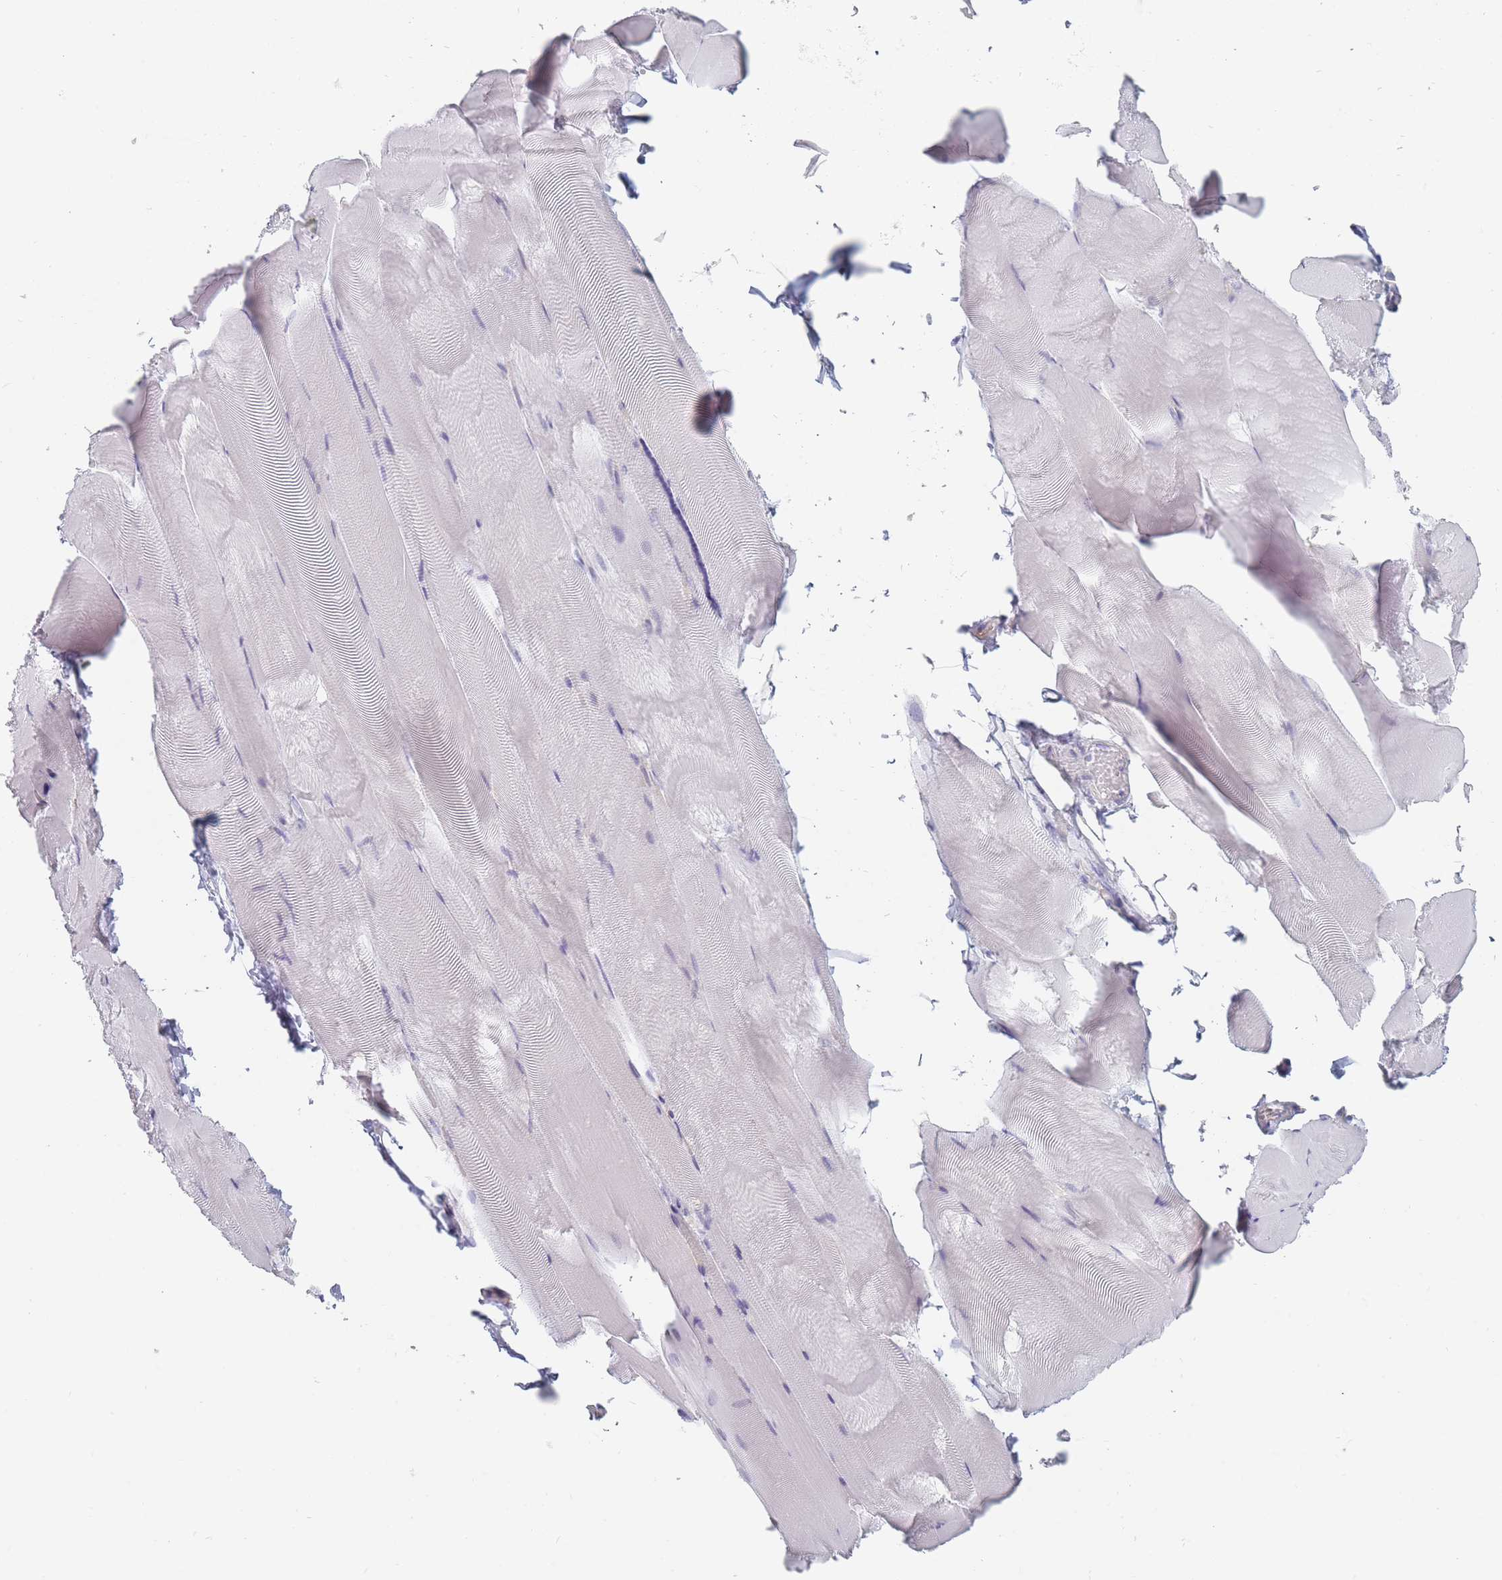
{"staining": {"intensity": "negative", "quantity": "none", "location": "none"}, "tissue": "skeletal muscle", "cell_type": "Myocytes", "image_type": "normal", "snomed": [{"axis": "morphology", "description": "Normal tissue, NOS"}, {"axis": "topography", "description": "Skeletal muscle"}], "caption": "Immunohistochemistry (IHC) of benign skeletal muscle exhibits no staining in myocytes.", "gene": "MAP1S", "patient": {"sex": "female", "age": 64}}